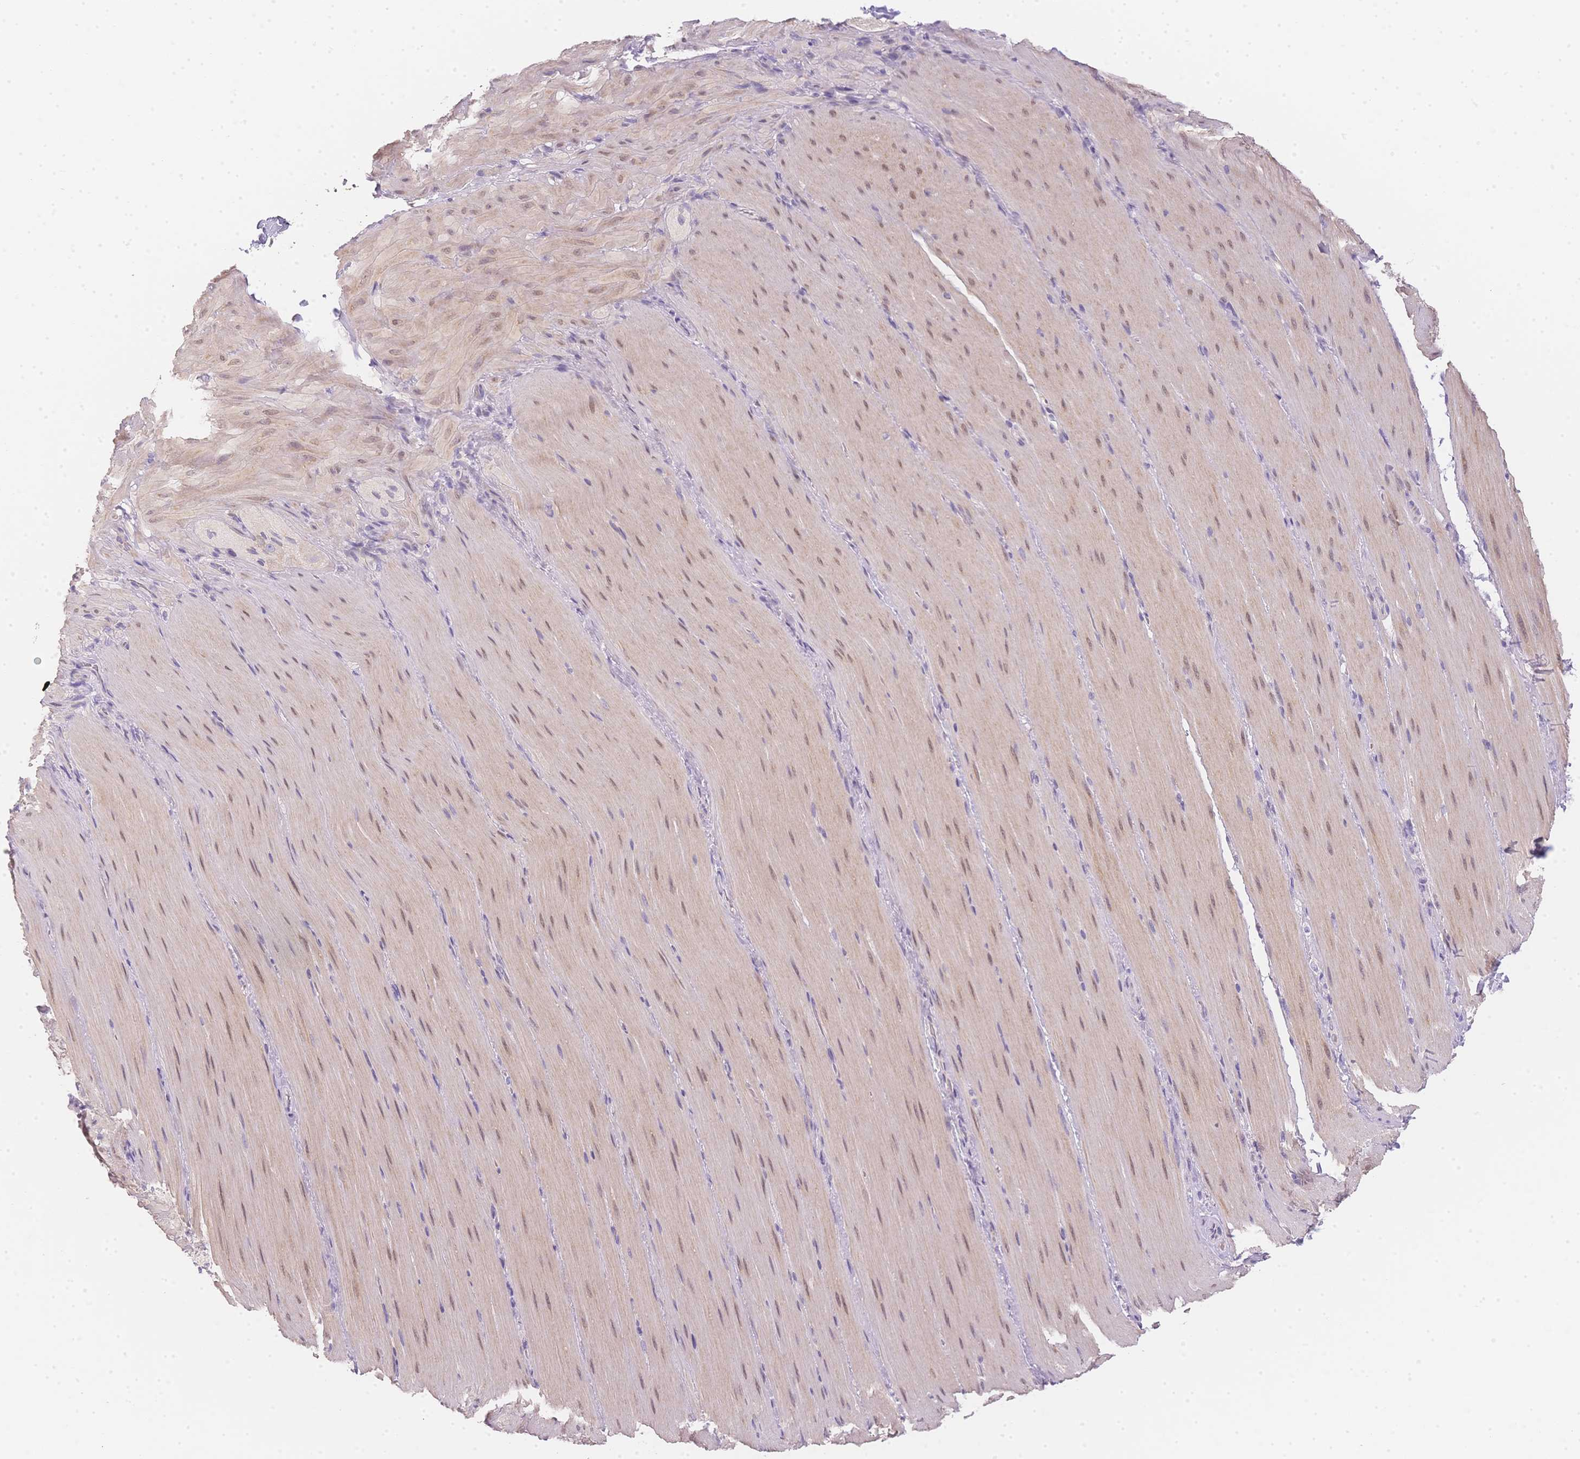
{"staining": {"intensity": "weak", "quantity": "<25%", "location": "cytoplasmic/membranous,nuclear"}, "tissue": "smooth muscle", "cell_type": "Smooth muscle cells", "image_type": "normal", "snomed": [{"axis": "morphology", "description": "Normal tissue, NOS"}, {"axis": "topography", "description": "Smooth muscle"}, {"axis": "topography", "description": "Colon"}], "caption": "IHC micrograph of normal smooth muscle: human smooth muscle stained with DAB (3,3'-diaminobenzidine) reveals no significant protein staining in smooth muscle cells. (Stains: DAB immunohistochemistry with hematoxylin counter stain, Microscopy: brightfield microscopy at high magnification).", "gene": "SMYD1", "patient": {"sex": "male", "age": 73}}